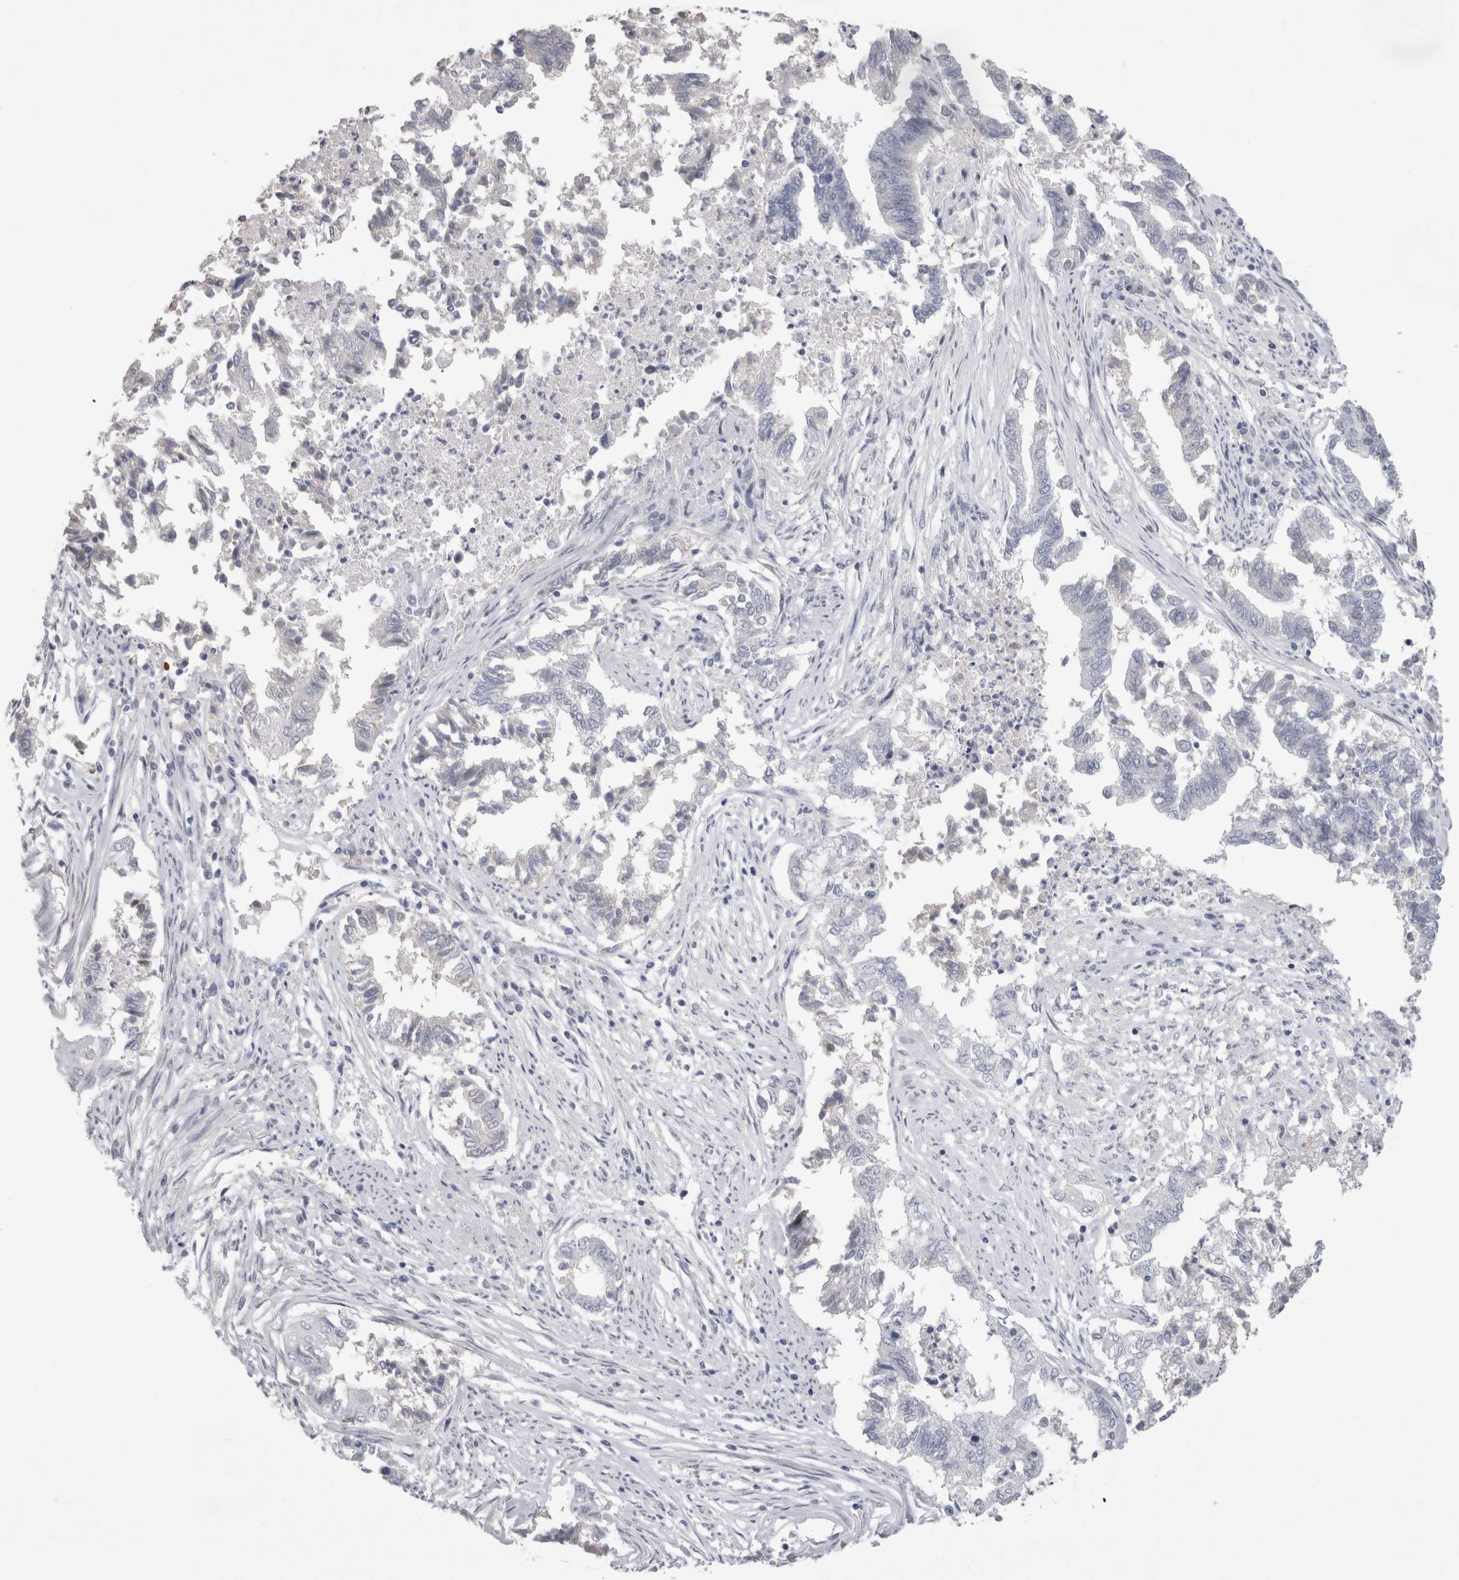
{"staining": {"intensity": "negative", "quantity": "none", "location": "none"}, "tissue": "endometrial cancer", "cell_type": "Tumor cells", "image_type": "cancer", "snomed": [{"axis": "morphology", "description": "Necrosis, NOS"}, {"axis": "morphology", "description": "Adenocarcinoma, NOS"}, {"axis": "topography", "description": "Endometrium"}], "caption": "Tumor cells show no significant protein positivity in endometrial cancer (adenocarcinoma).", "gene": "SUCNR1", "patient": {"sex": "female", "age": 79}}